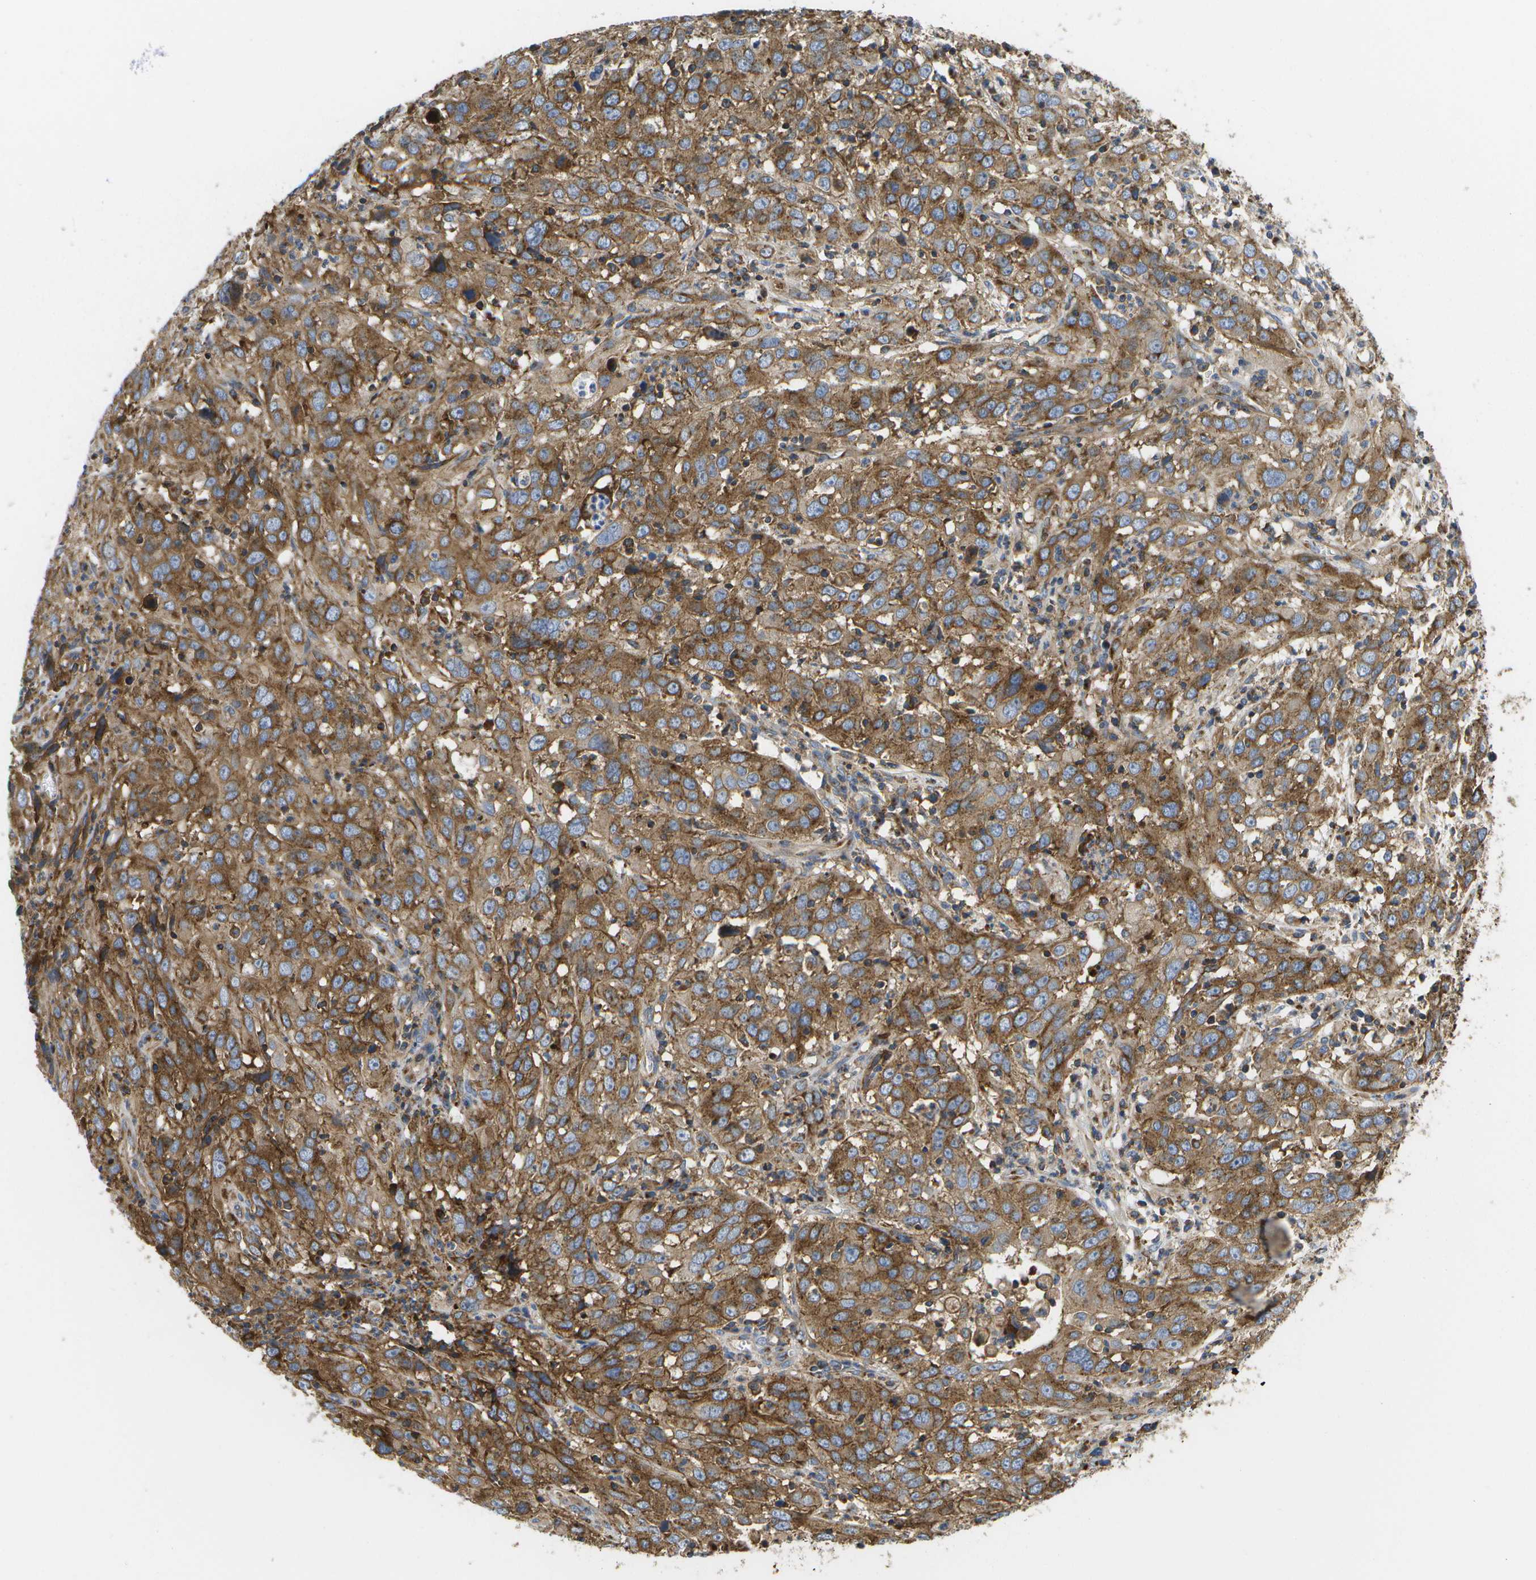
{"staining": {"intensity": "moderate", "quantity": ">75%", "location": "cytoplasmic/membranous"}, "tissue": "cervical cancer", "cell_type": "Tumor cells", "image_type": "cancer", "snomed": [{"axis": "morphology", "description": "Squamous cell carcinoma, NOS"}, {"axis": "topography", "description": "Cervix"}], "caption": "Moderate cytoplasmic/membranous positivity for a protein is seen in about >75% of tumor cells of squamous cell carcinoma (cervical) using immunohistochemistry.", "gene": "BST2", "patient": {"sex": "female", "age": 32}}